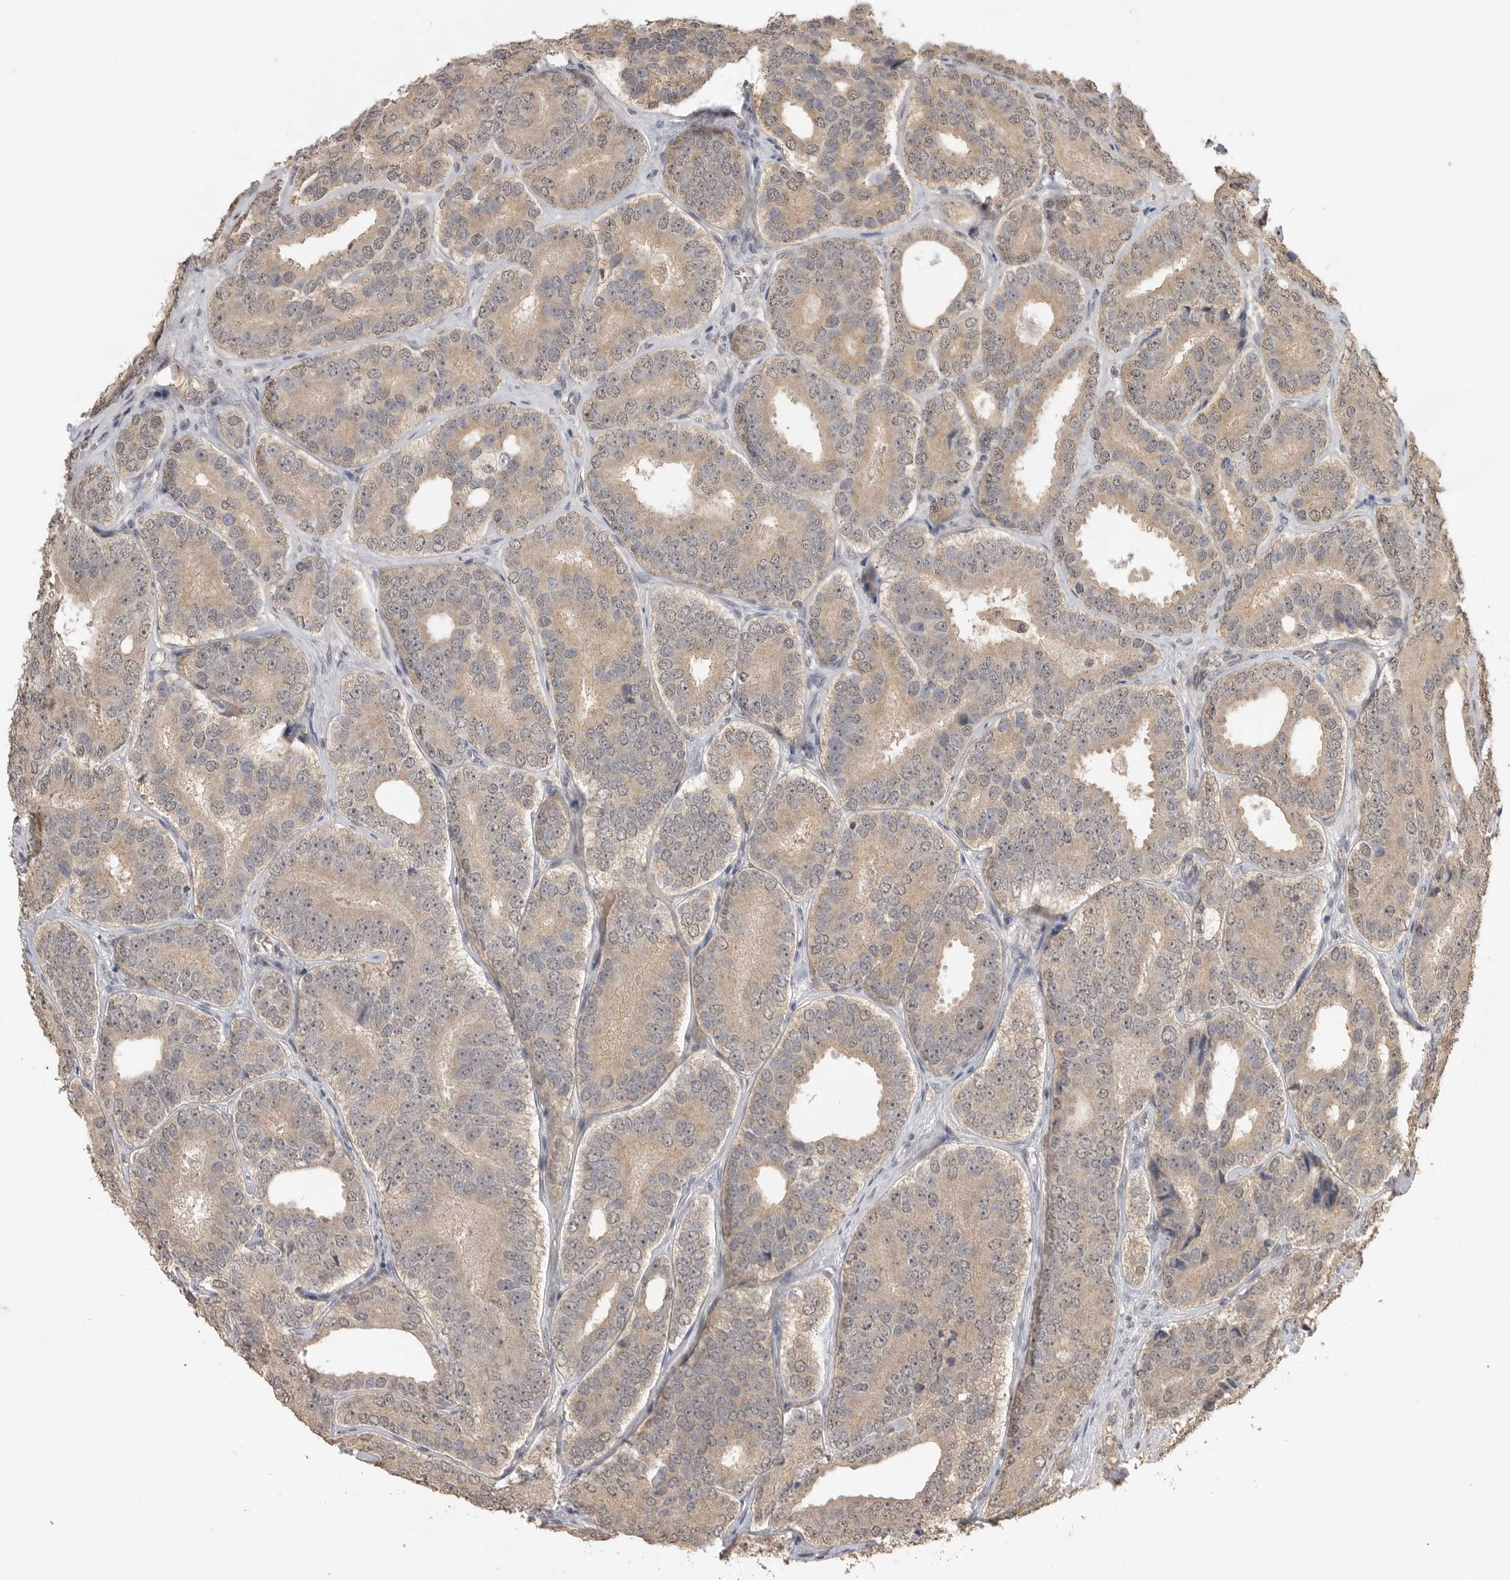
{"staining": {"intensity": "weak", "quantity": ">75%", "location": "cytoplasmic/membranous,nuclear"}, "tissue": "prostate cancer", "cell_type": "Tumor cells", "image_type": "cancer", "snomed": [{"axis": "morphology", "description": "Adenocarcinoma, High grade"}, {"axis": "topography", "description": "Prostate"}], "caption": "Immunohistochemical staining of human prostate cancer (adenocarcinoma (high-grade)) reveals low levels of weak cytoplasmic/membranous and nuclear protein expression in about >75% of tumor cells.", "gene": "ASPSCR1", "patient": {"sex": "male", "age": 56}}